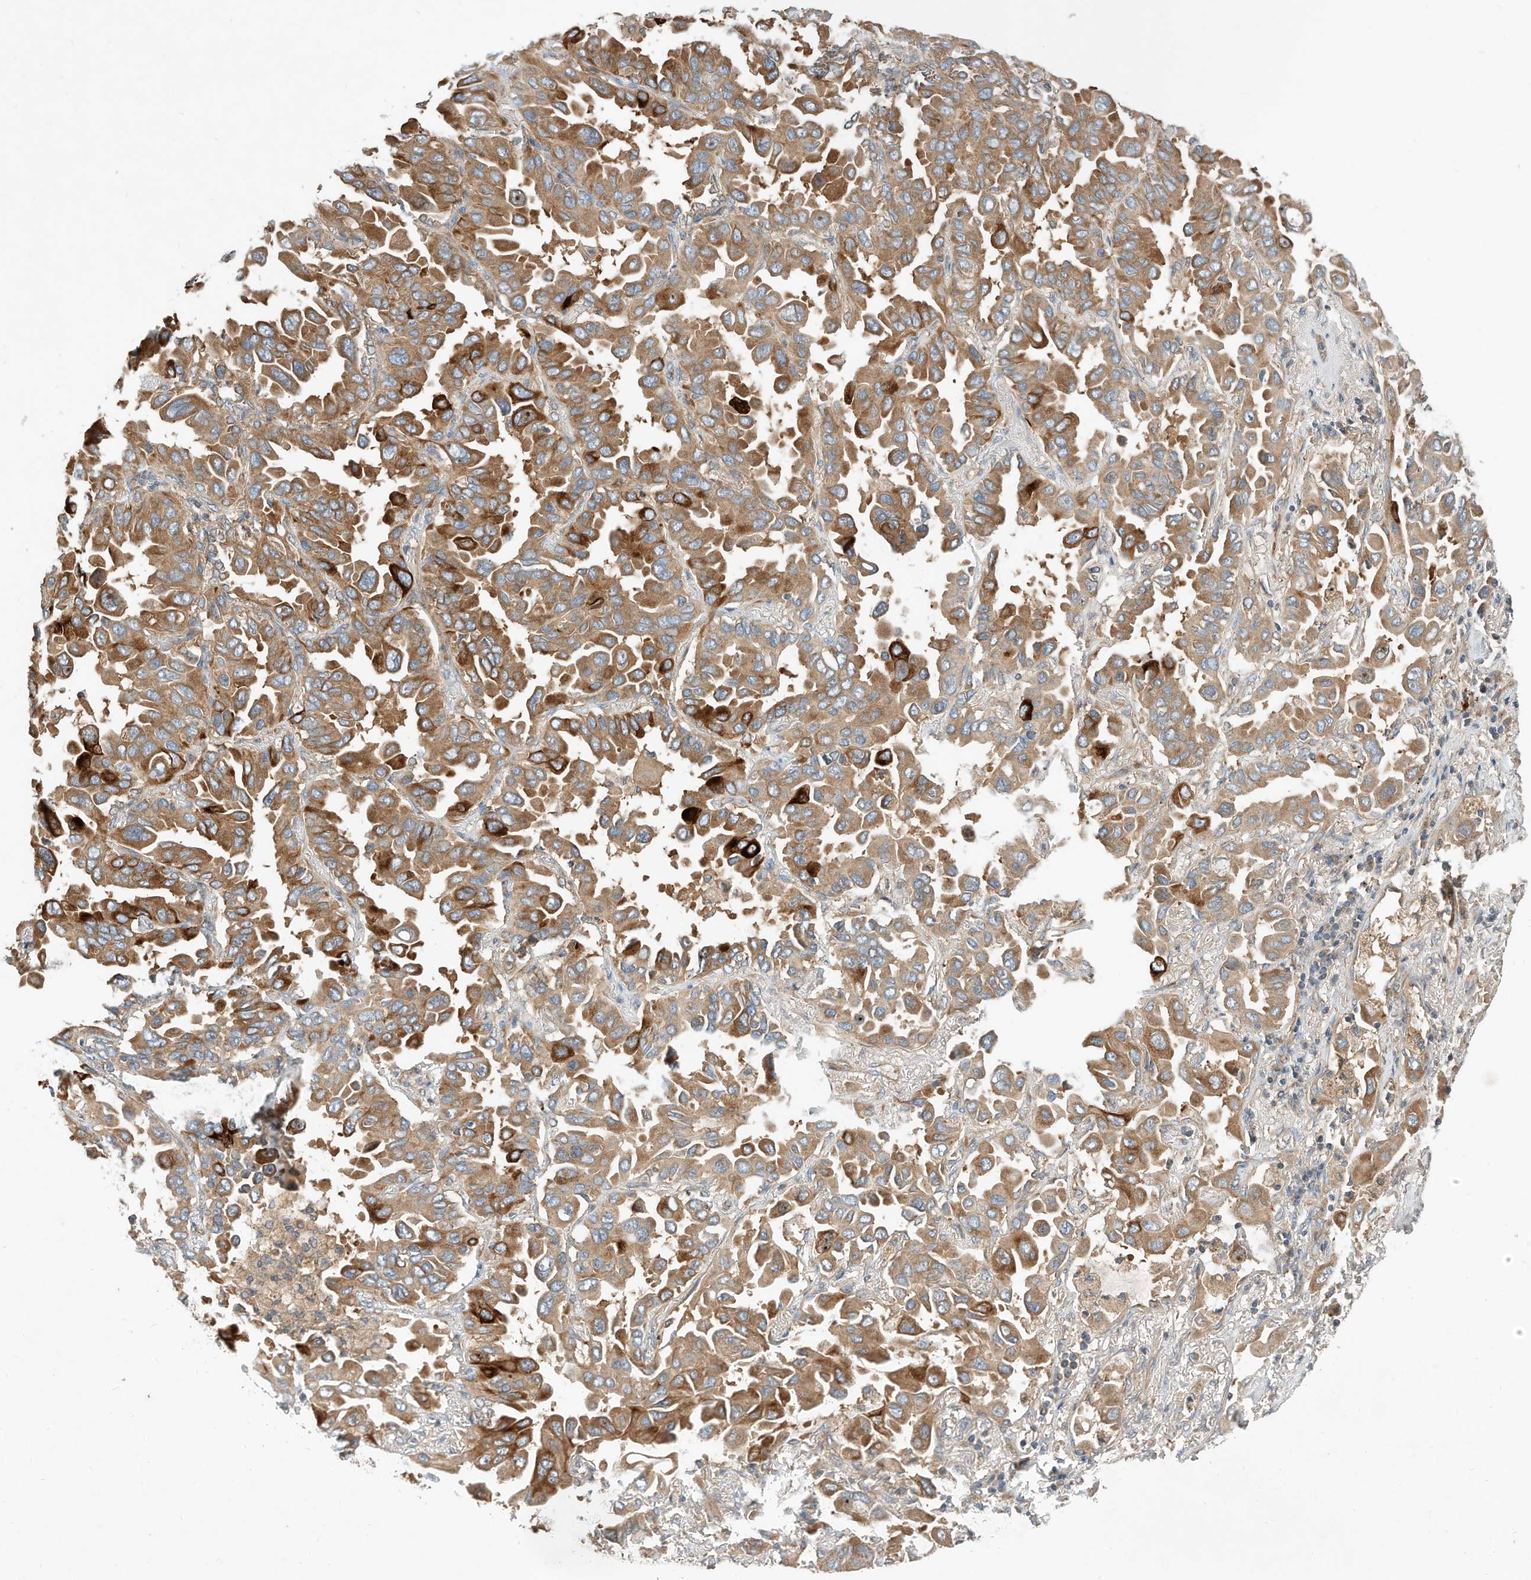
{"staining": {"intensity": "strong", "quantity": ">75%", "location": "cytoplasmic/membranous"}, "tissue": "lung cancer", "cell_type": "Tumor cells", "image_type": "cancer", "snomed": [{"axis": "morphology", "description": "Adenocarcinoma, NOS"}, {"axis": "topography", "description": "Lung"}], "caption": "Immunohistochemical staining of human lung adenocarcinoma reveals strong cytoplasmic/membranous protein positivity in about >75% of tumor cells.", "gene": "CPAMD8", "patient": {"sex": "male", "age": 64}}